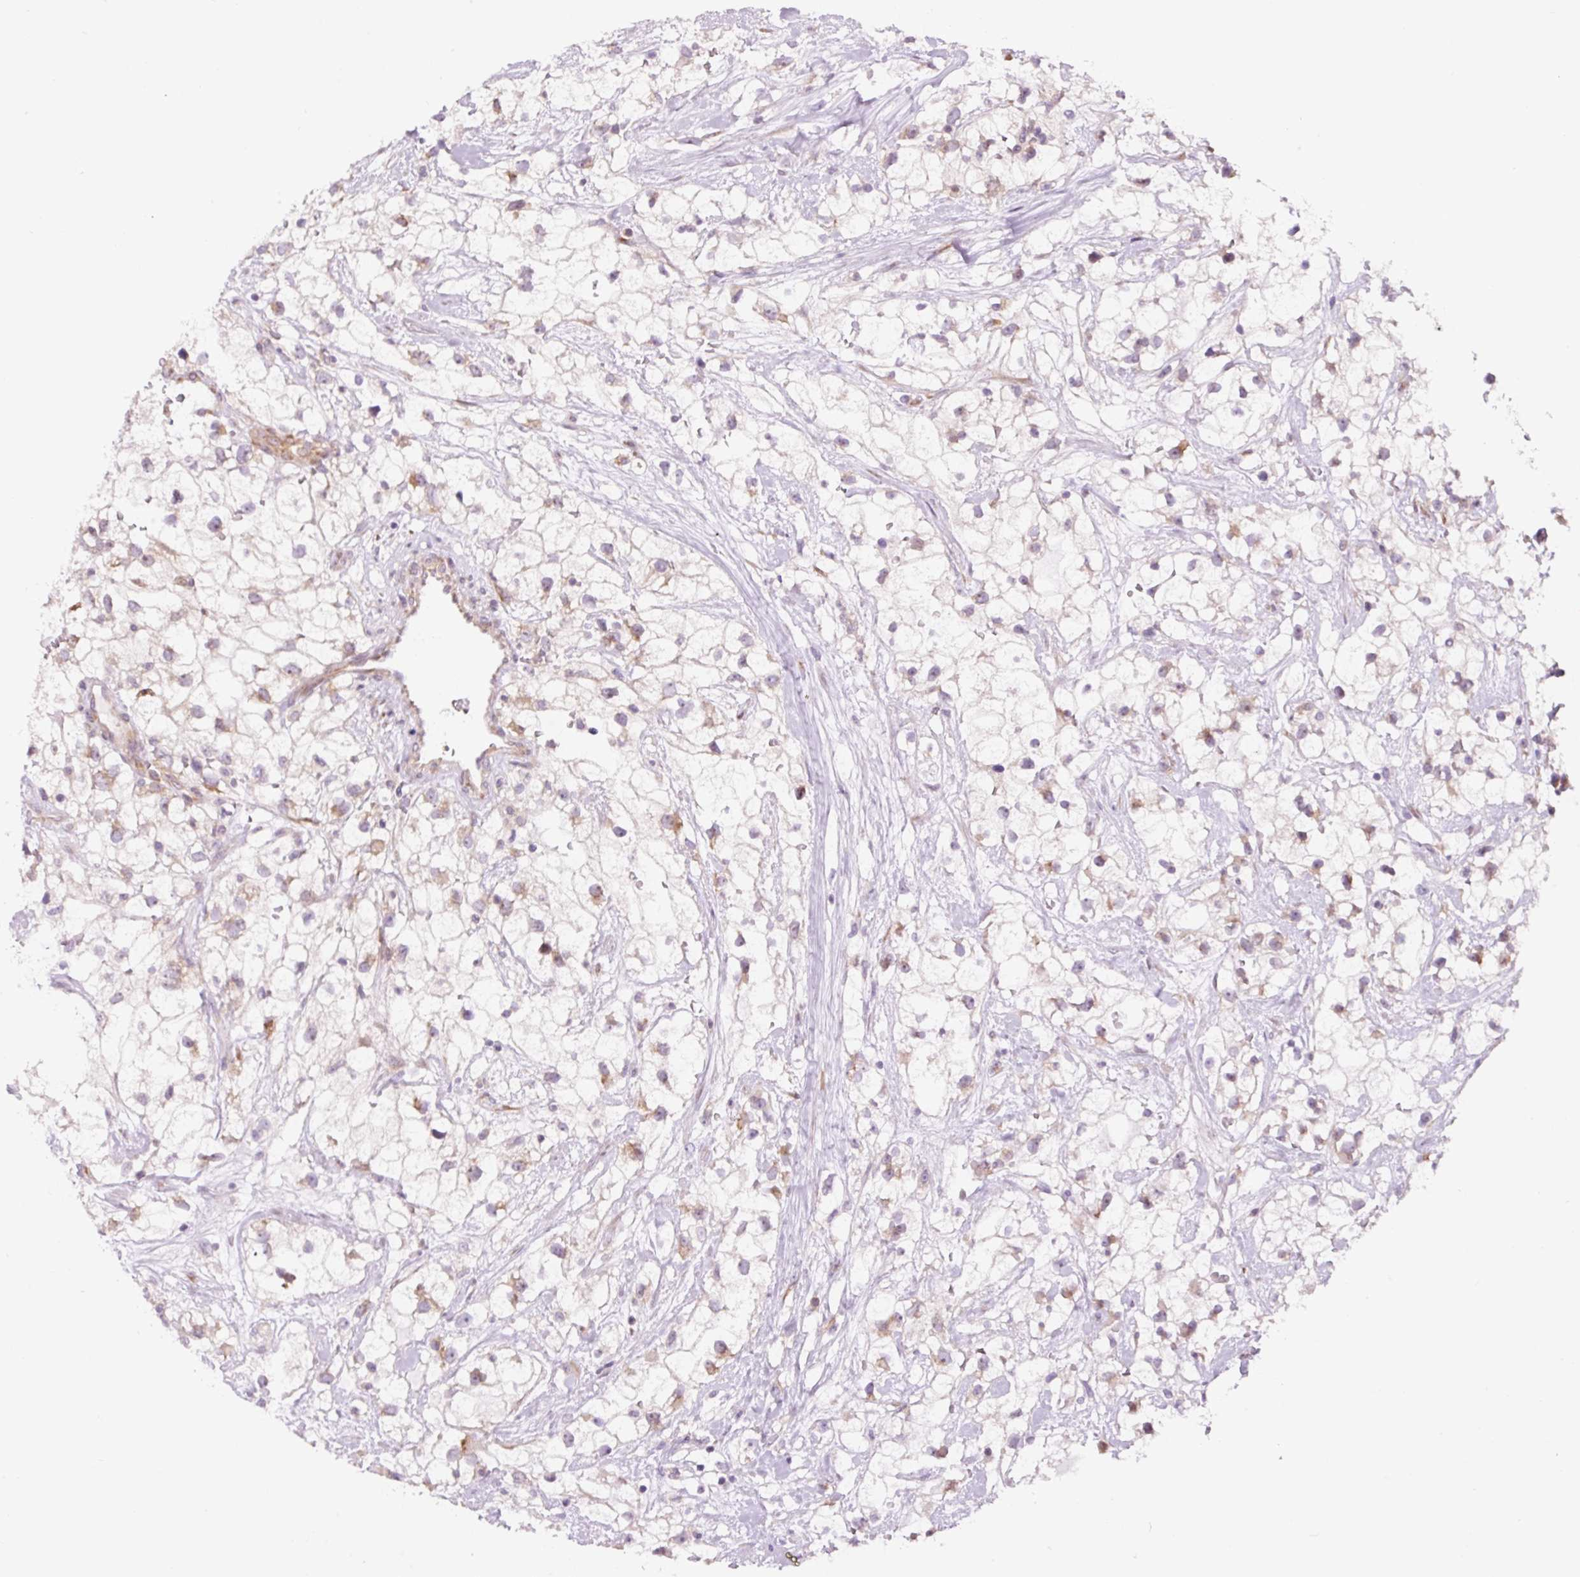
{"staining": {"intensity": "weak", "quantity": "<25%", "location": "cytoplasmic/membranous"}, "tissue": "renal cancer", "cell_type": "Tumor cells", "image_type": "cancer", "snomed": [{"axis": "morphology", "description": "Adenocarcinoma, NOS"}, {"axis": "topography", "description": "Kidney"}], "caption": "Immunohistochemistry of renal cancer (adenocarcinoma) exhibits no expression in tumor cells. (Immunohistochemistry, brightfield microscopy, high magnification).", "gene": "RPL41", "patient": {"sex": "male", "age": 59}}